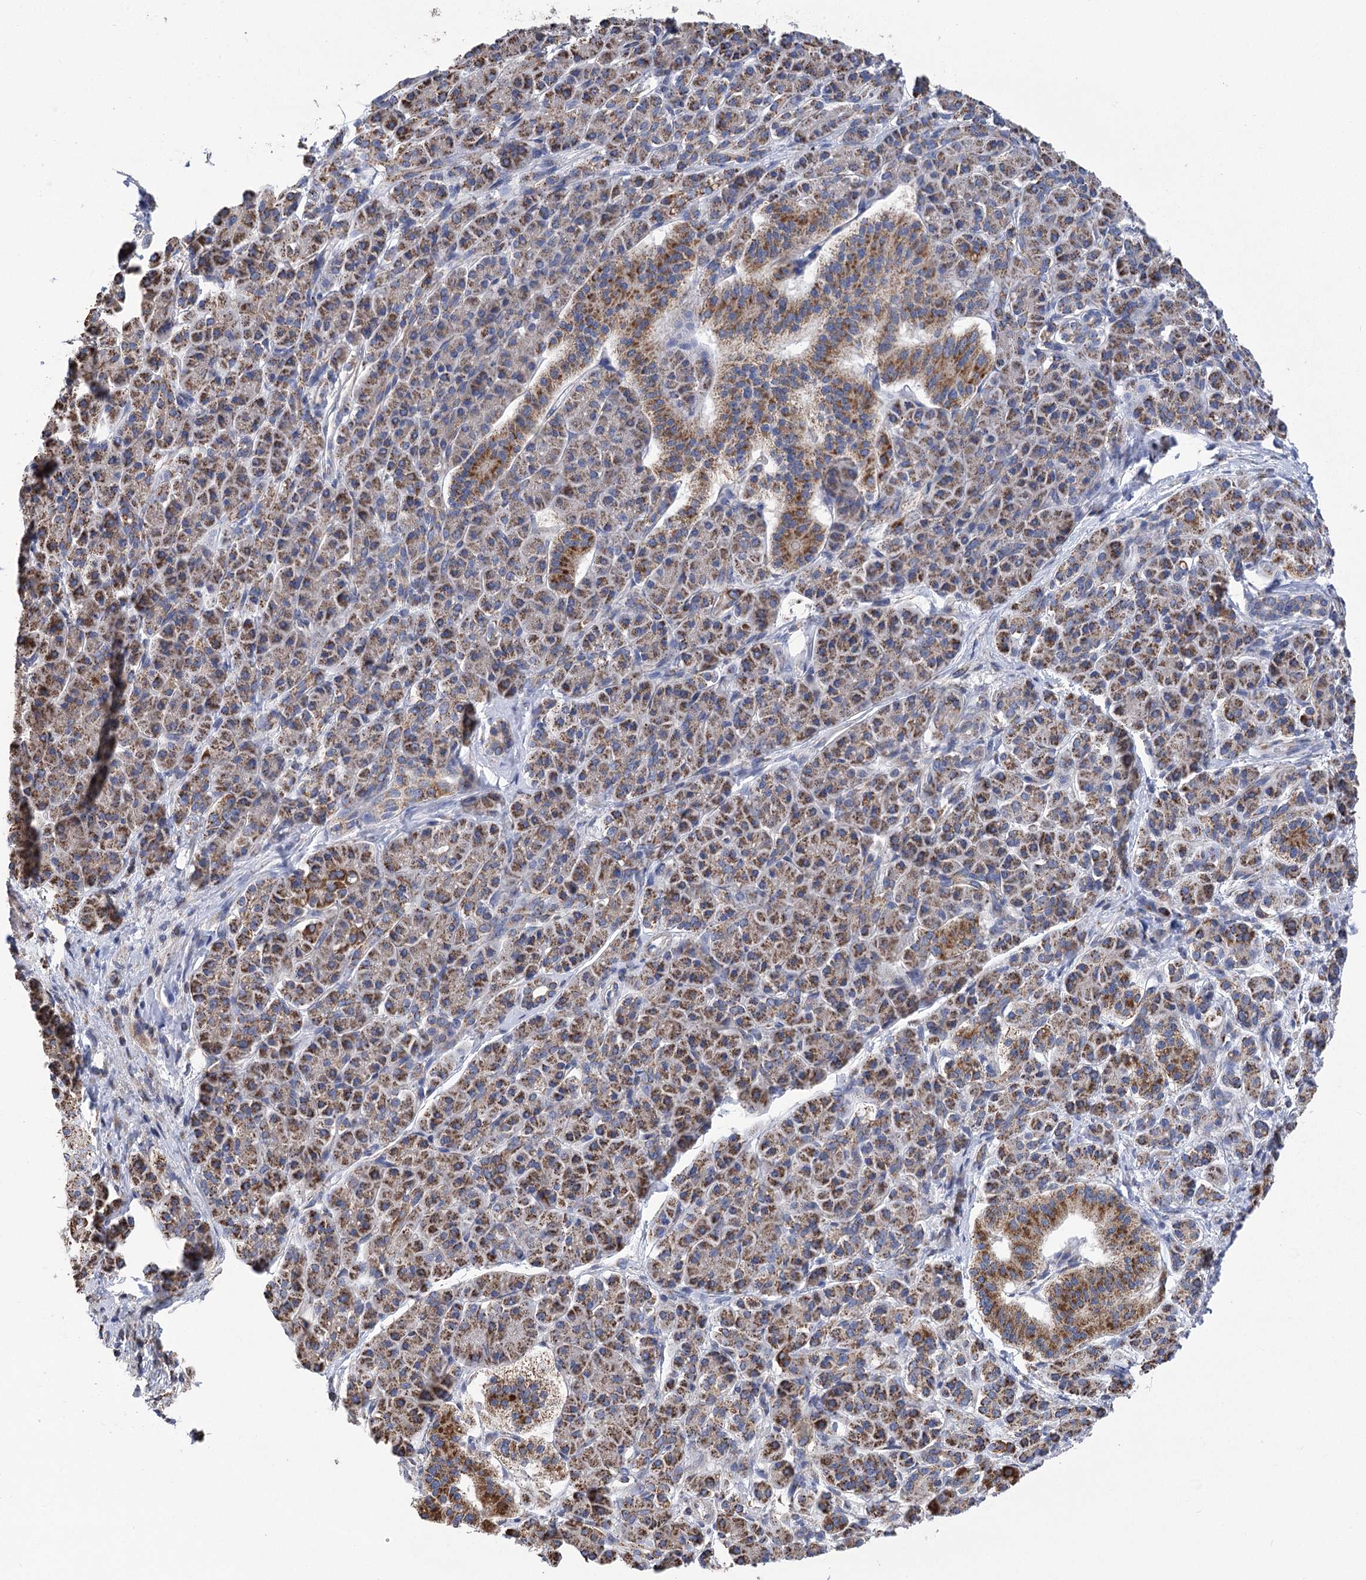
{"staining": {"intensity": "strong", "quantity": ">75%", "location": "cytoplasmic/membranous"}, "tissue": "pancreatic cancer", "cell_type": "Tumor cells", "image_type": "cancer", "snomed": [{"axis": "morphology", "description": "Normal tissue, NOS"}, {"axis": "morphology", "description": "Adenocarcinoma, NOS"}, {"axis": "topography", "description": "Pancreas"}], "caption": "A high-resolution photomicrograph shows immunohistochemistry (IHC) staining of pancreatic cancer (adenocarcinoma), which exhibits strong cytoplasmic/membranous expression in about >75% of tumor cells.", "gene": "CCDC73", "patient": {"sex": "female", "age": 64}}